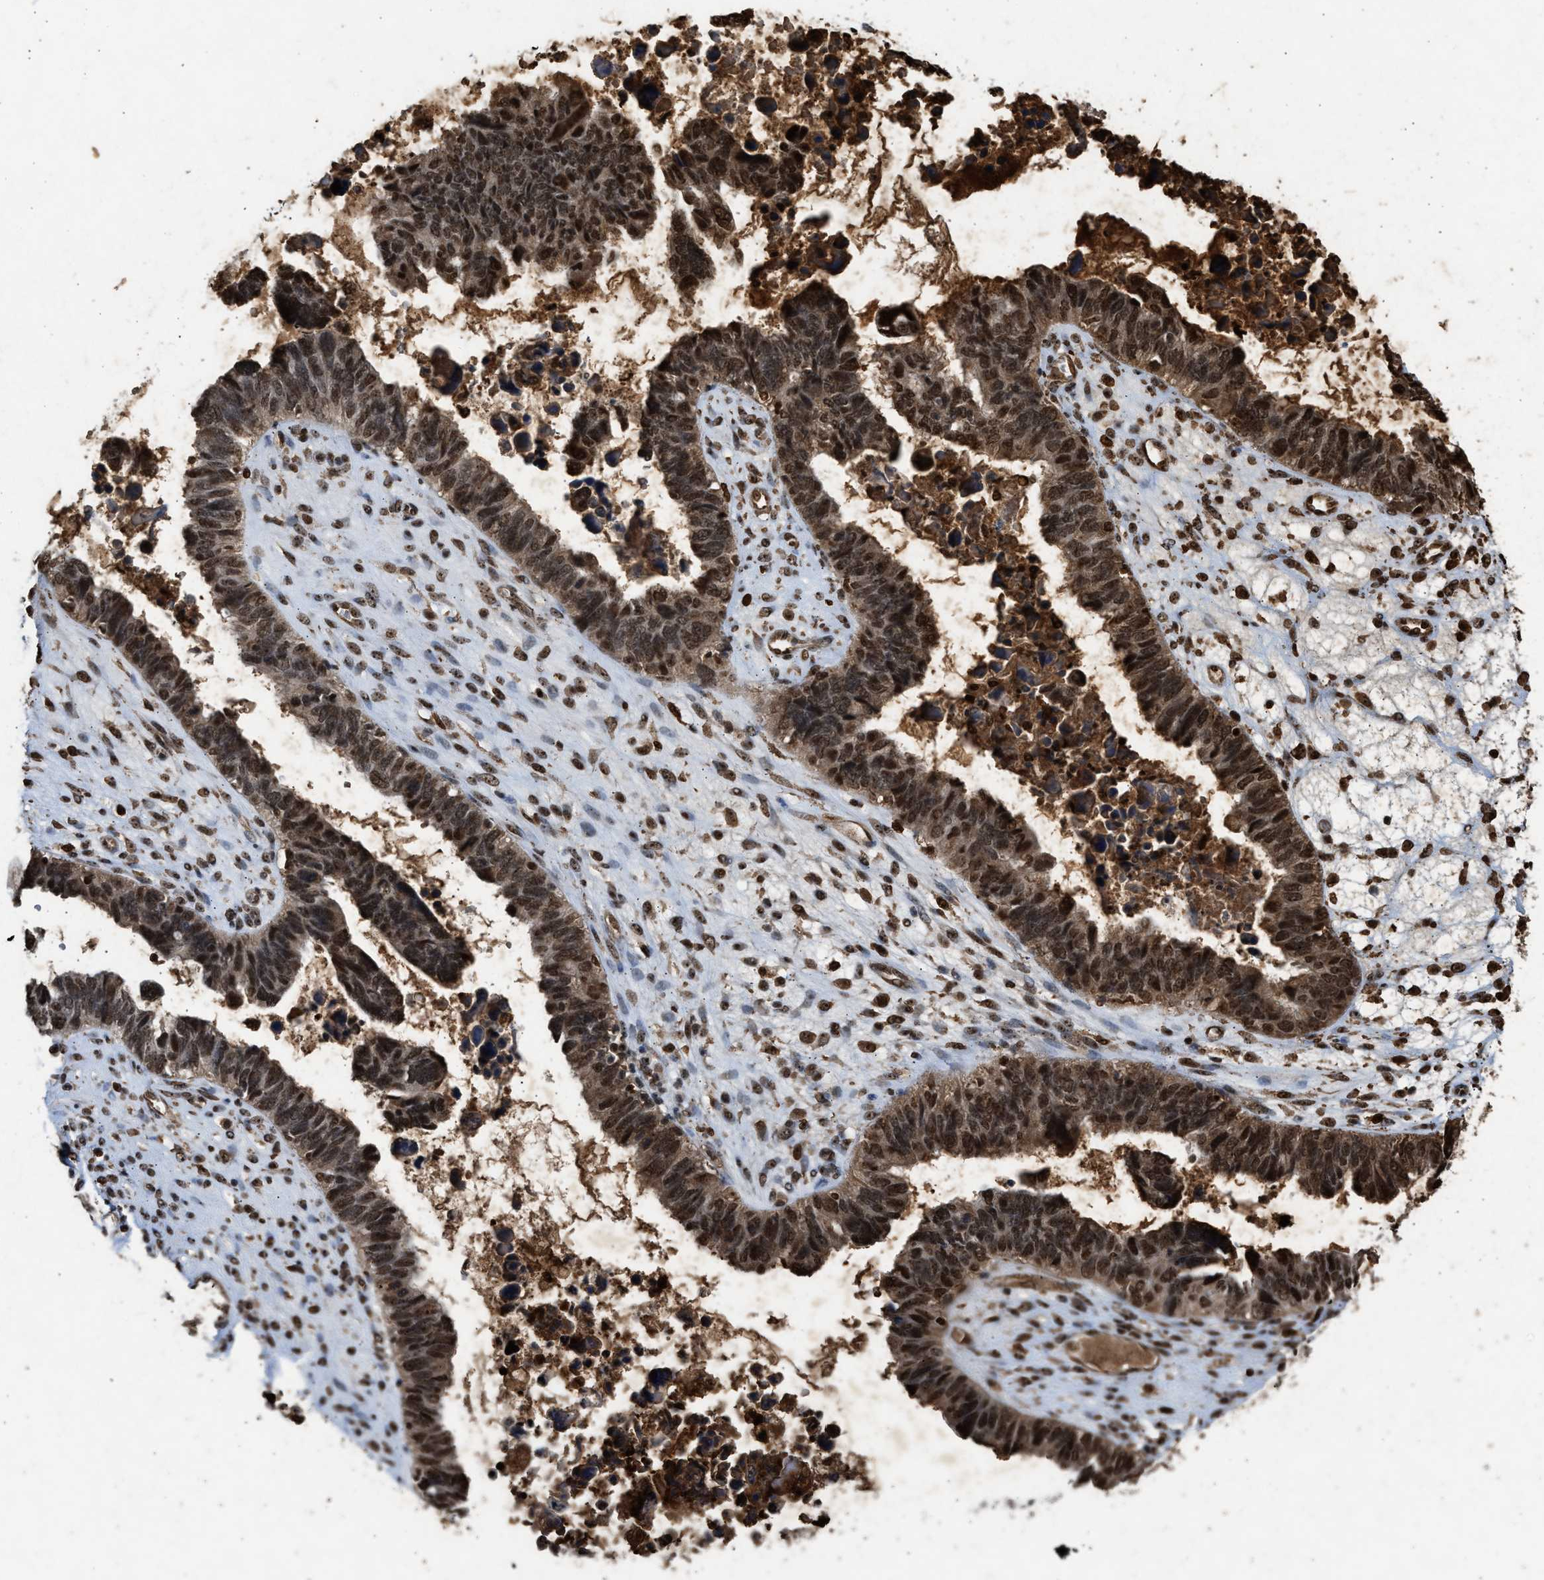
{"staining": {"intensity": "strong", "quantity": ">75%", "location": "cytoplasmic/membranous,nuclear"}, "tissue": "ovarian cancer", "cell_type": "Tumor cells", "image_type": "cancer", "snomed": [{"axis": "morphology", "description": "Cystadenocarcinoma, serous, NOS"}, {"axis": "topography", "description": "Ovary"}], "caption": "About >75% of tumor cells in human ovarian cancer (serous cystadenocarcinoma) show strong cytoplasmic/membranous and nuclear protein positivity as visualized by brown immunohistochemical staining.", "gene": "TFDP2", "patient": {"sex": "female", "age": 79}}